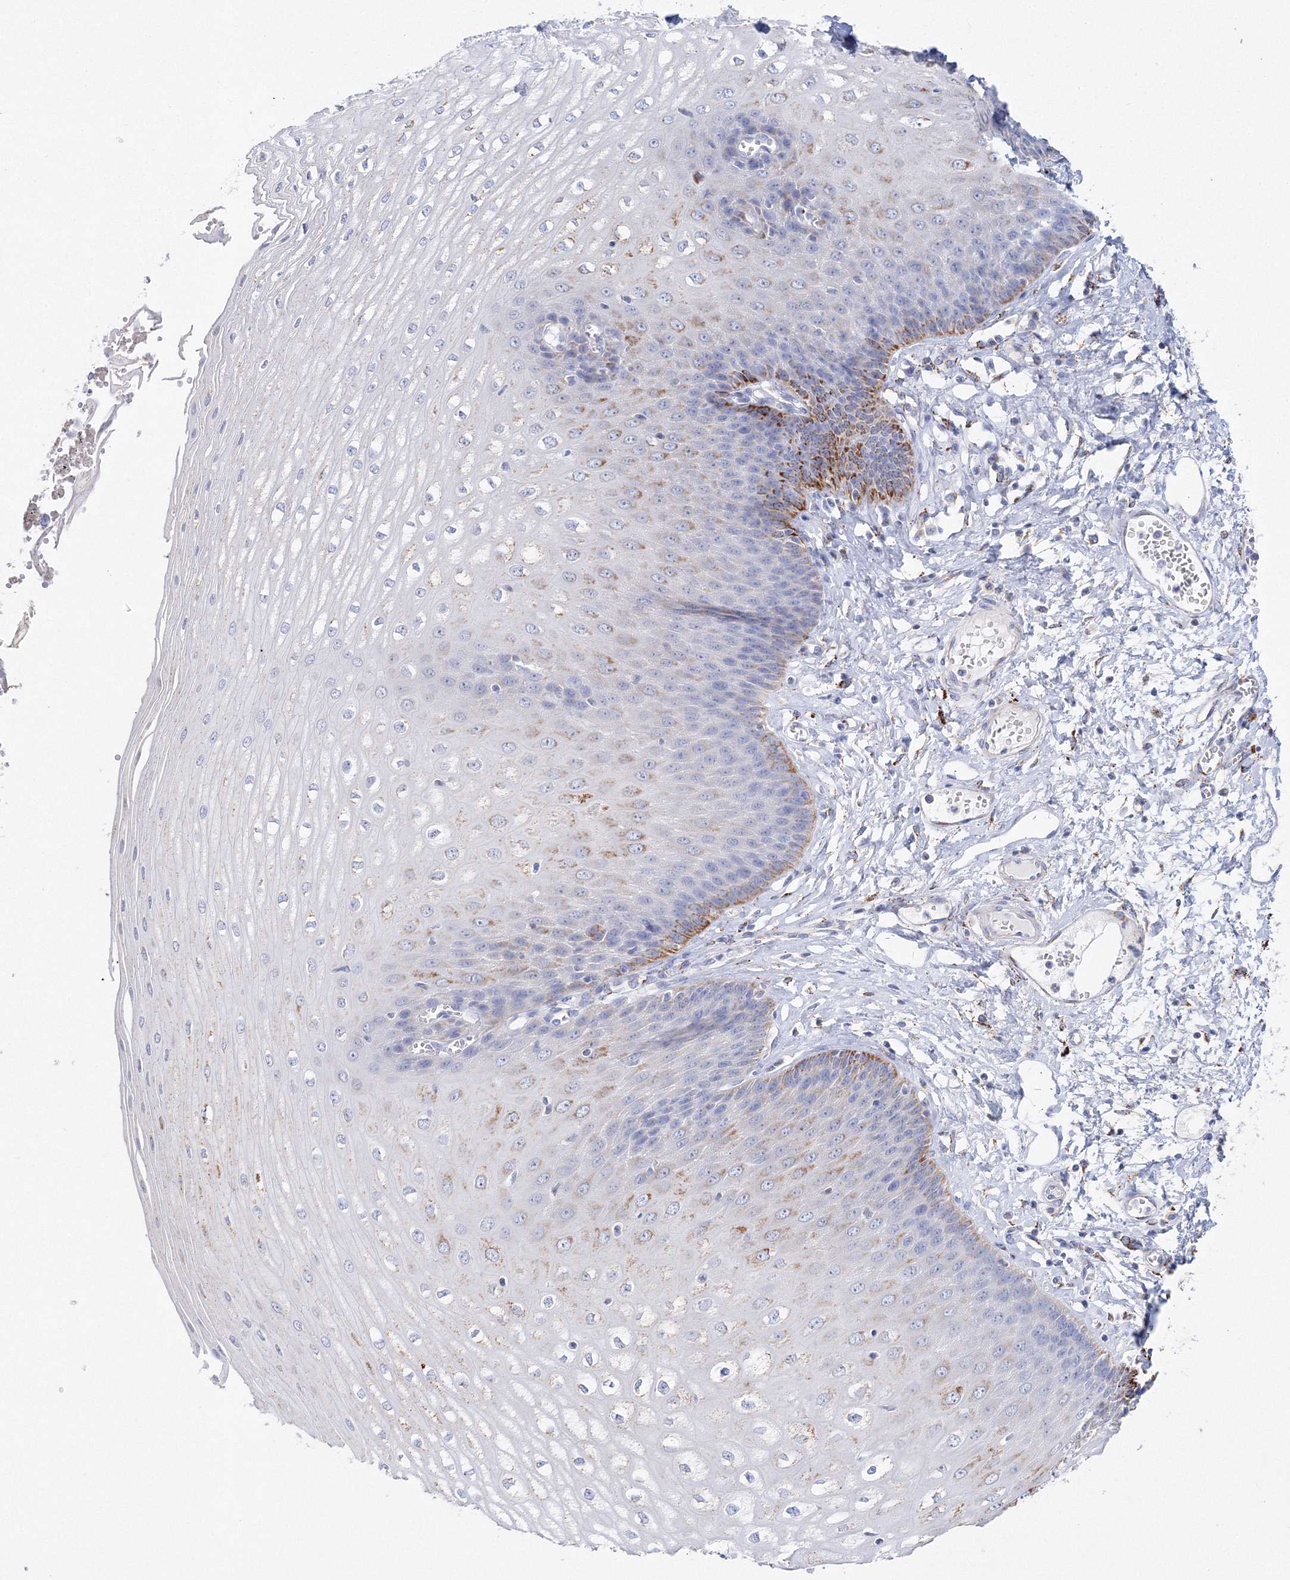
{"staining": {"intensity": "moderate", "quantity": "<25%", "location": "cytoplasmic/membranous"}, "tissue": "esophagus", "cell_type": "Squamous epithelial cells", "image_type": "normal", "snomed": [{"axis": "morphology", "description": "Normal tissue, NOS"}, {"axis": "topography", "description": "Esophagus"}], "caption": "Squamous epithelial cells show low levels of moderate cytoplasmic/membranous expression in approximately <25% of cells in benign human esophagus.", "gene": "MERTK", "patient": {"sex": "male", "age": 60}}